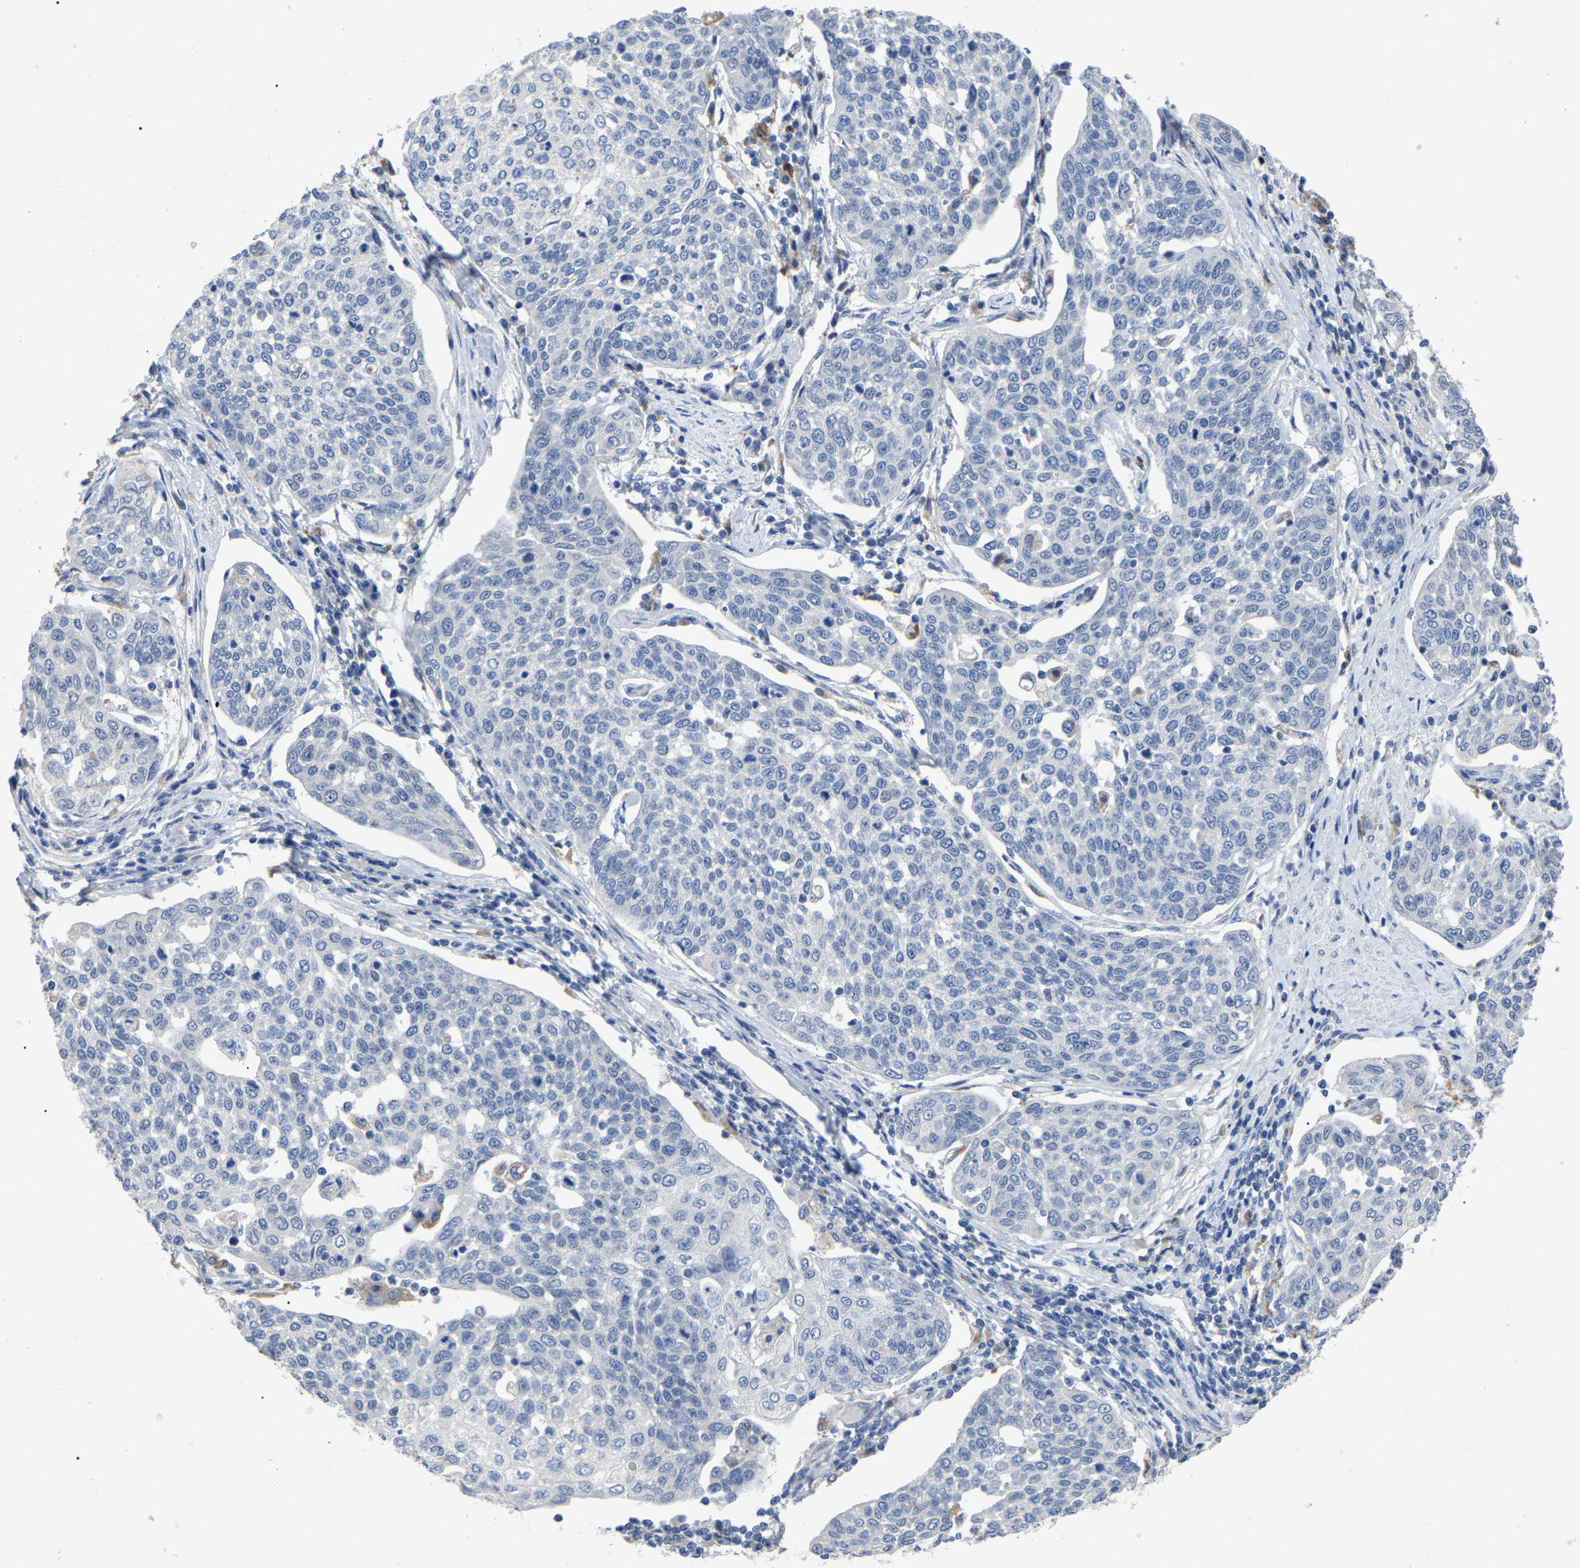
{"staining": {"intensity": "negative", "quantity": "none", "location": "none"}, "tissue": "cervical cancer", "cell_type": "Tumor cells", "image_type": "cancer", "snomed": [{"axis": "morphology", "description": "Squamous cell carcinoma, NOS"}, {"axis": "topography", "description": "Cervix"}], "caption": "This micrograph is of squamous cell carcinoma (cervical) stained with immunohistochemistry (IHC) to label a protein in brown with the nuclei are counter-stained blue. There is no positivity in tumor cells.", "gene": "SMPD2", "patient": {"sex": "female", "age": 34}}